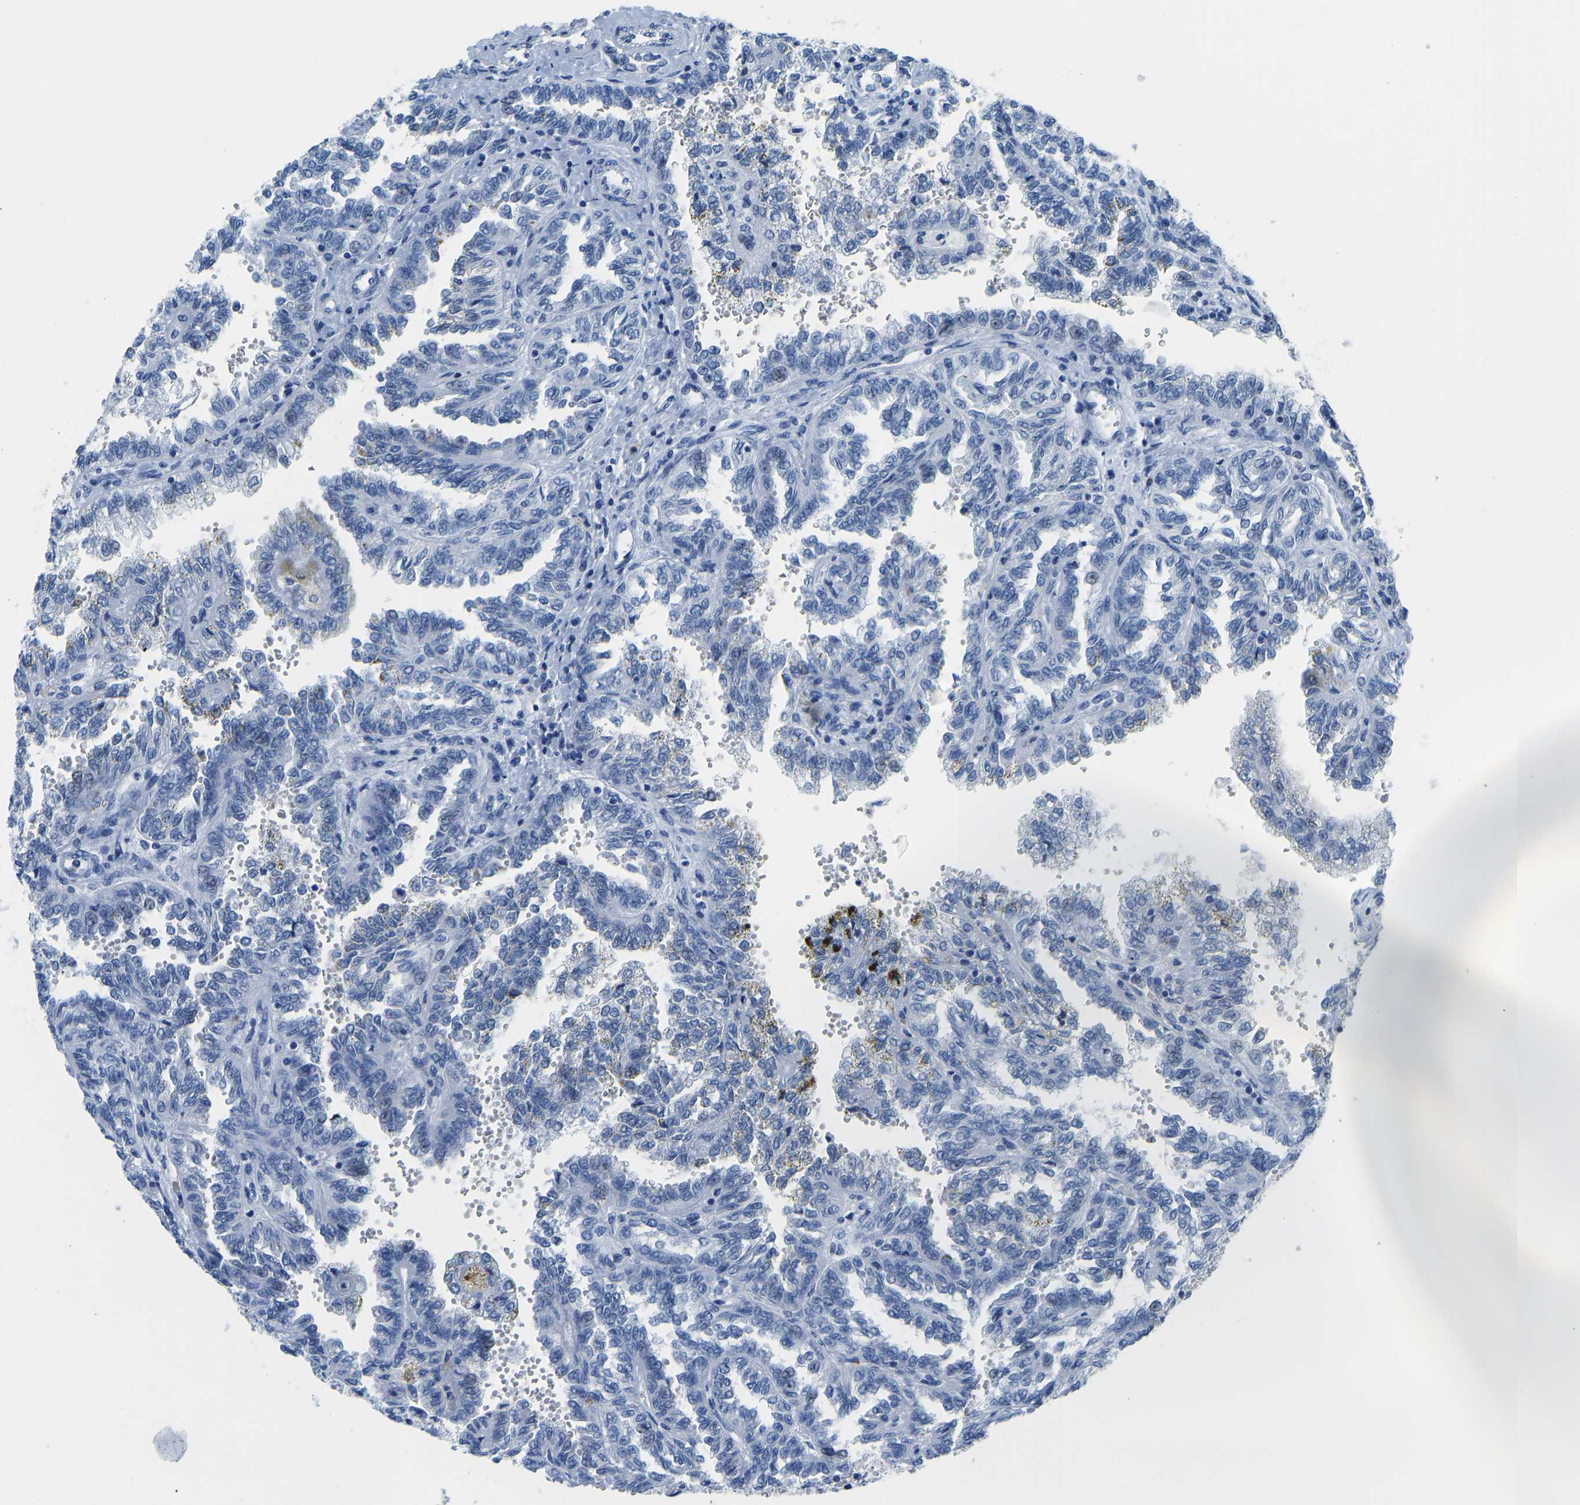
{"staining": {"intensity": "negative", "quantity": "none", "location": "none"}, "tissue": "renal cancer", "cell_type": "Tumor cells", "image_type": "cancer", "snomed": [{"axis": "morphology", "description": "Inflammation, NOS"}, {"axis": "morphology", "description": "Adenocarcinoma, NOS"}, {"axis": "topography", "description": "Kidney"}], "caption": "High magnification brightfield microscopy of adenocarcinoma (renal) stained with DAB (brown) and counterstained with hematoxylin (blue): tumor cells show no significant staining. Brightfield microscopy of immunohistochemistry (IHC) stained with DAB (brown) and hematoxylin (blue), captured at high magnification.", "gene": "SERPINB3", "patient": {"sex": "male", "age": 68}}